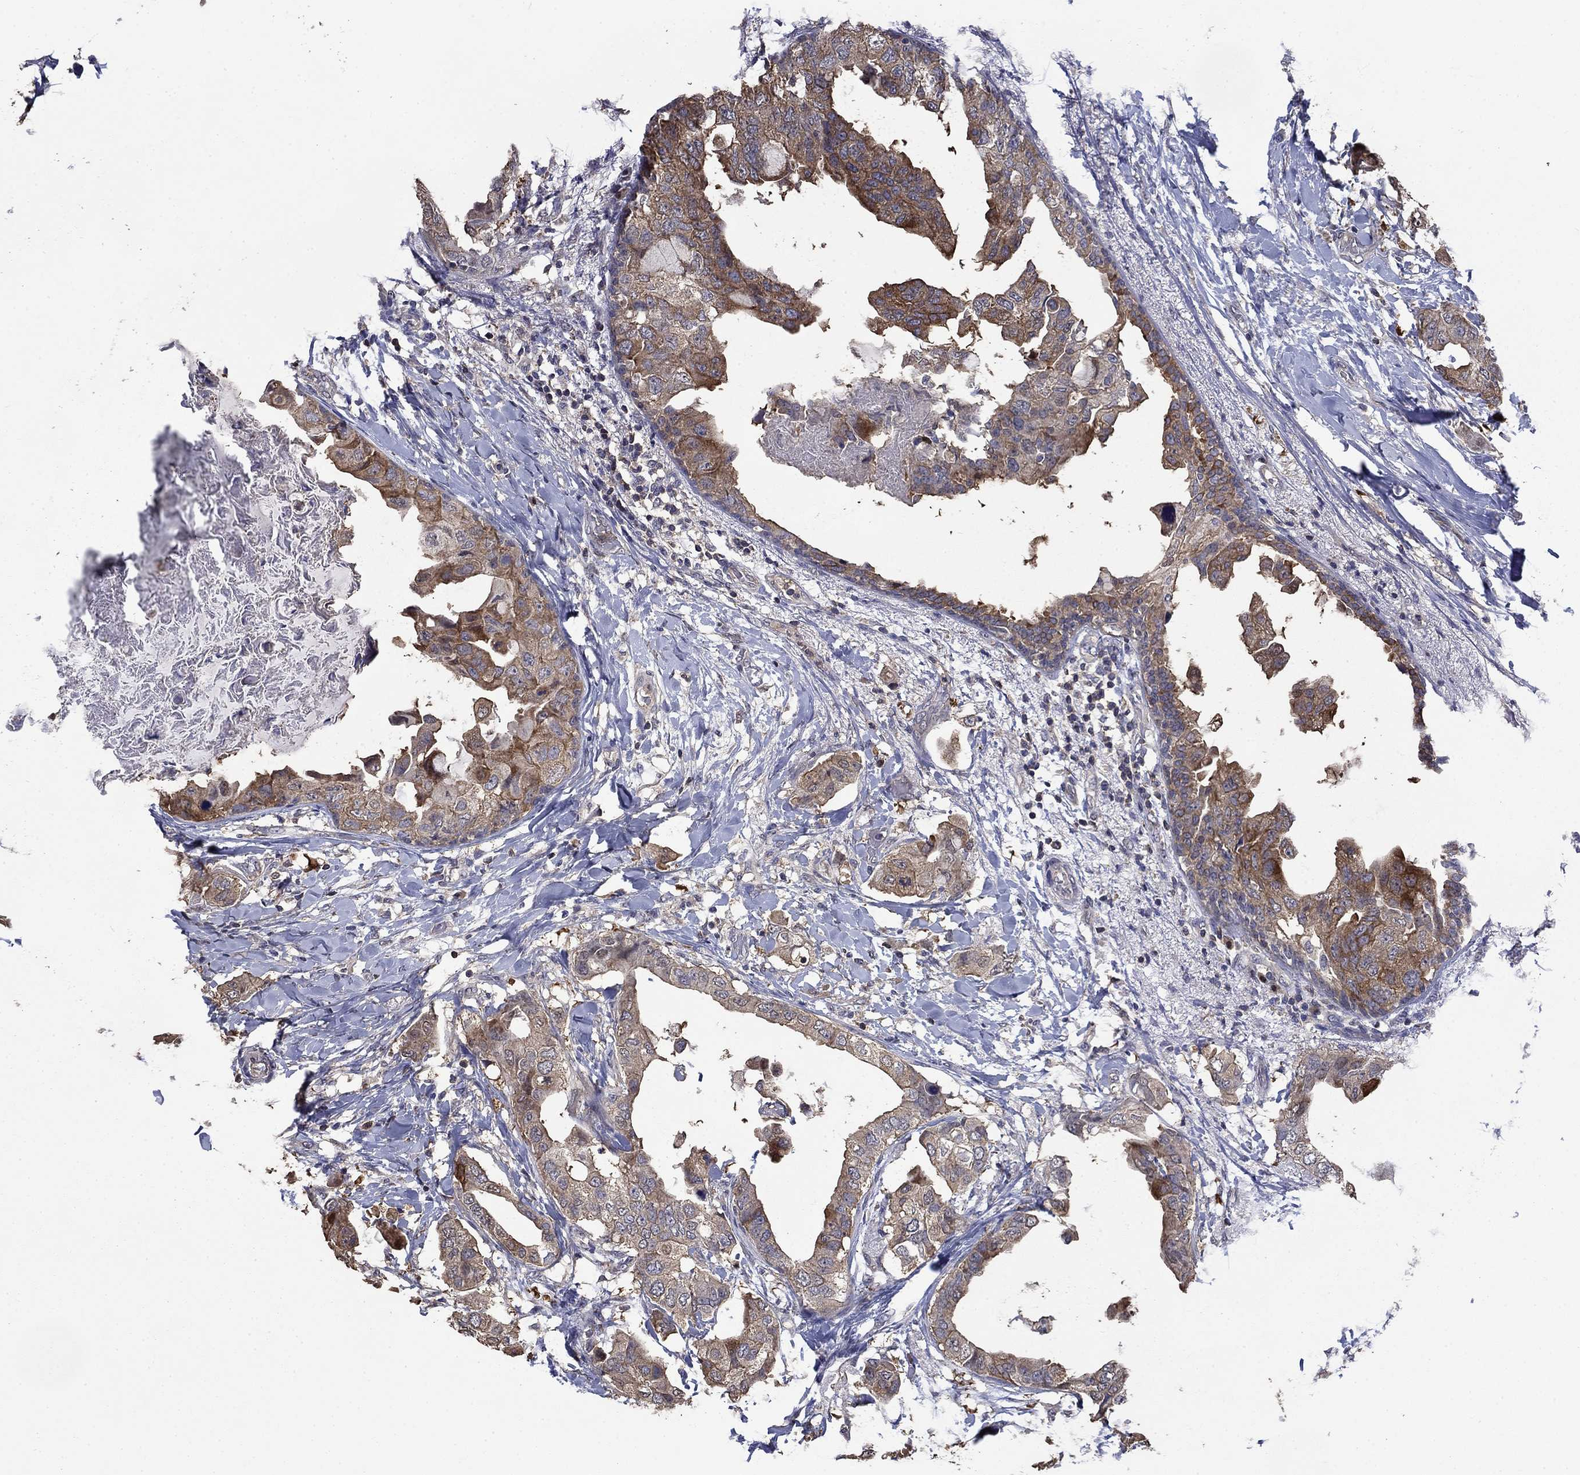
{"staining": {"intensity": "moderate", "quantity": ">75%", "location": "cytoplasmic/membranous"}, "tissue": "breast cancer", "cell_type": "Tumor cells", "image_type": "cancer", "snomed": [{"axis": "morphology", "description": "Normal tissue, NOS"}, {"axis": "morphology", "description": "Duct carcinoma"}, {"axis": "topography", "description": "Breast"}], "caption": "This photomicrograph demonstrates immunohistochemistry staining of breast intraductal carcinoma, with medium moderate cytoplasmic/membranous expression in about >75% of tumor cells.", "gene": "DVL1", "patient": {"sex": "female", "age": 40}}